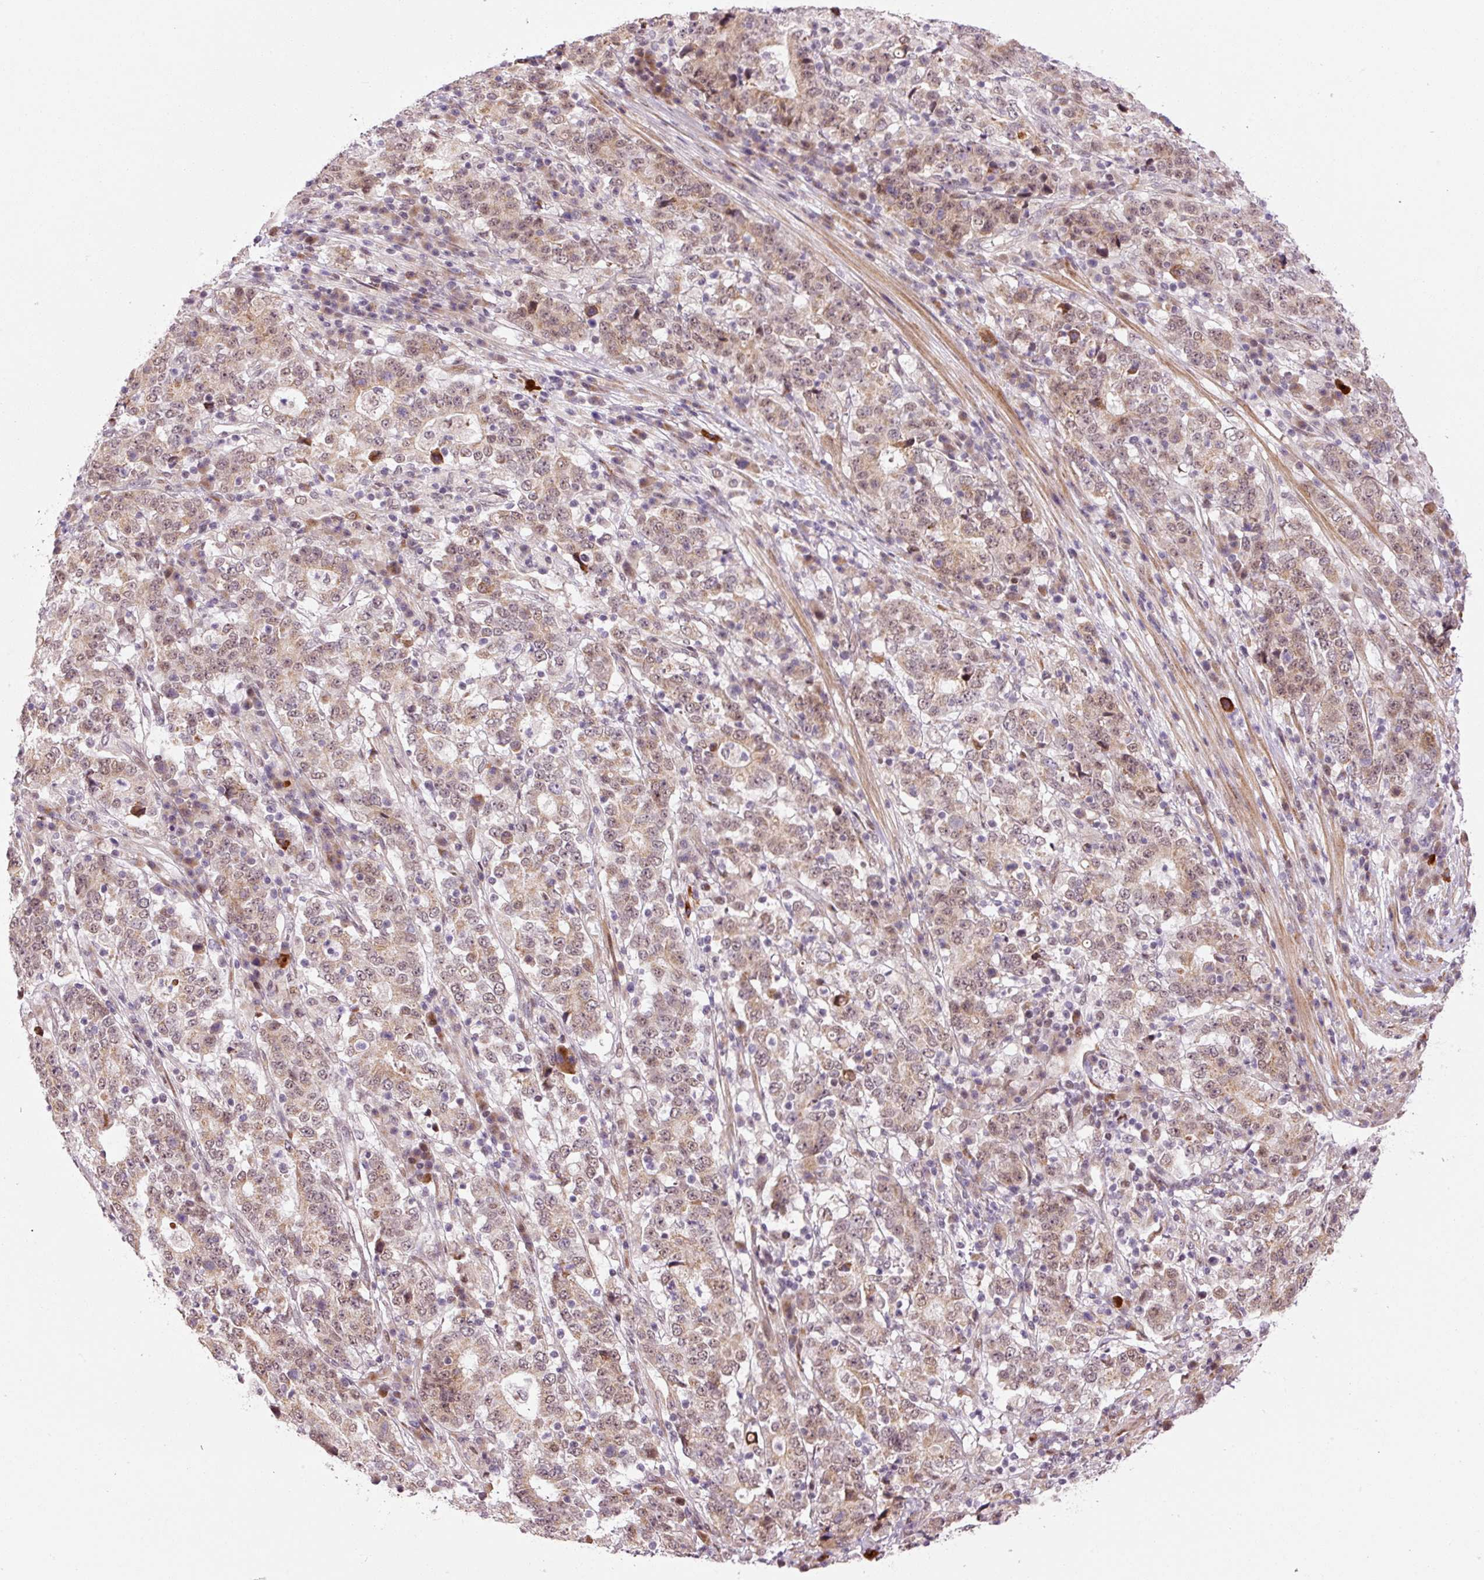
{"staining": {"intensity": "weak", "quantity": ">75%", "location": "cytoplasmic/membranous,nuclear"}, "tissue": "stomach cancer", "cell_type": "Tumor cells", "image_type": "cancer", "snomed": [{"axis": "morphology", "description": "Adenocarcinoma, NOS"}, {"axis": "topography", "description": "Stomach"}], "caption": "The histopathology image displays staining of stomach cancer (adenocarcinoma), revealing weak cytoplasmic/membranous and nuclear protein staining (brown color) within tumor cells.", "gene": "ANKRD20A1", "patient": {"sex": "male", "age": 59}}